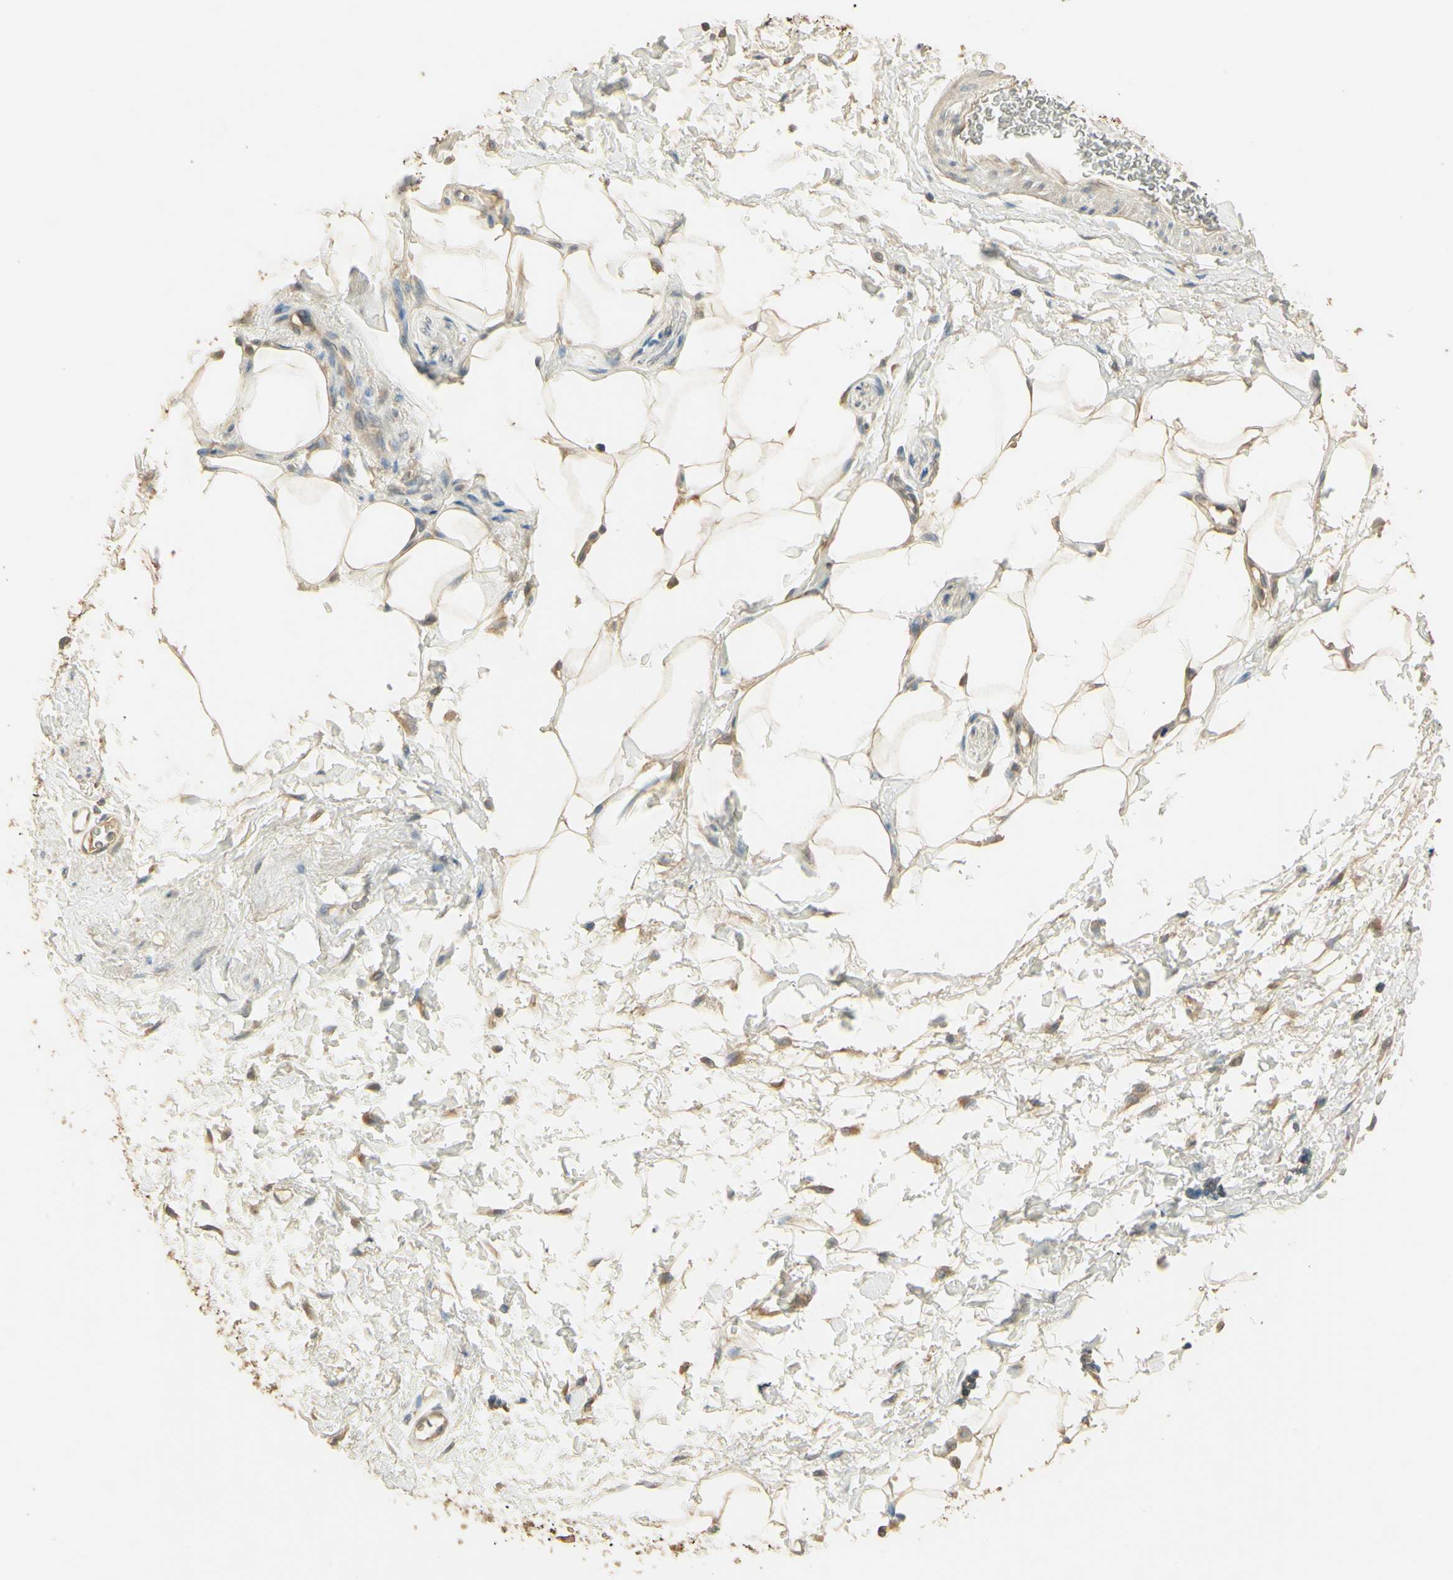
{"staining": {"intensity": "moderate", "quantity": ">75%", "location": "cytoplasmic/membranous"}, "tissue": "adipose tissue", "cell_type": "Adipocytes", "image_type": "normal", "snomed": [{"axis": "morphology", "description": "Normal tissue, NOS"}, {"axis": "topography", "description": "Soft tissue"}, {"axis": "topography", "description": "Peripheral nerve tissue"}], "caption": "Immunohistochemistry (IHC) (DAB) staining of benign adipose tissue displays moderate cytoplasmic/membranous protein staining in about >75% of adipocytes.", "gene": "UXS1", "patient": {"sex": "female", "age": 71}}